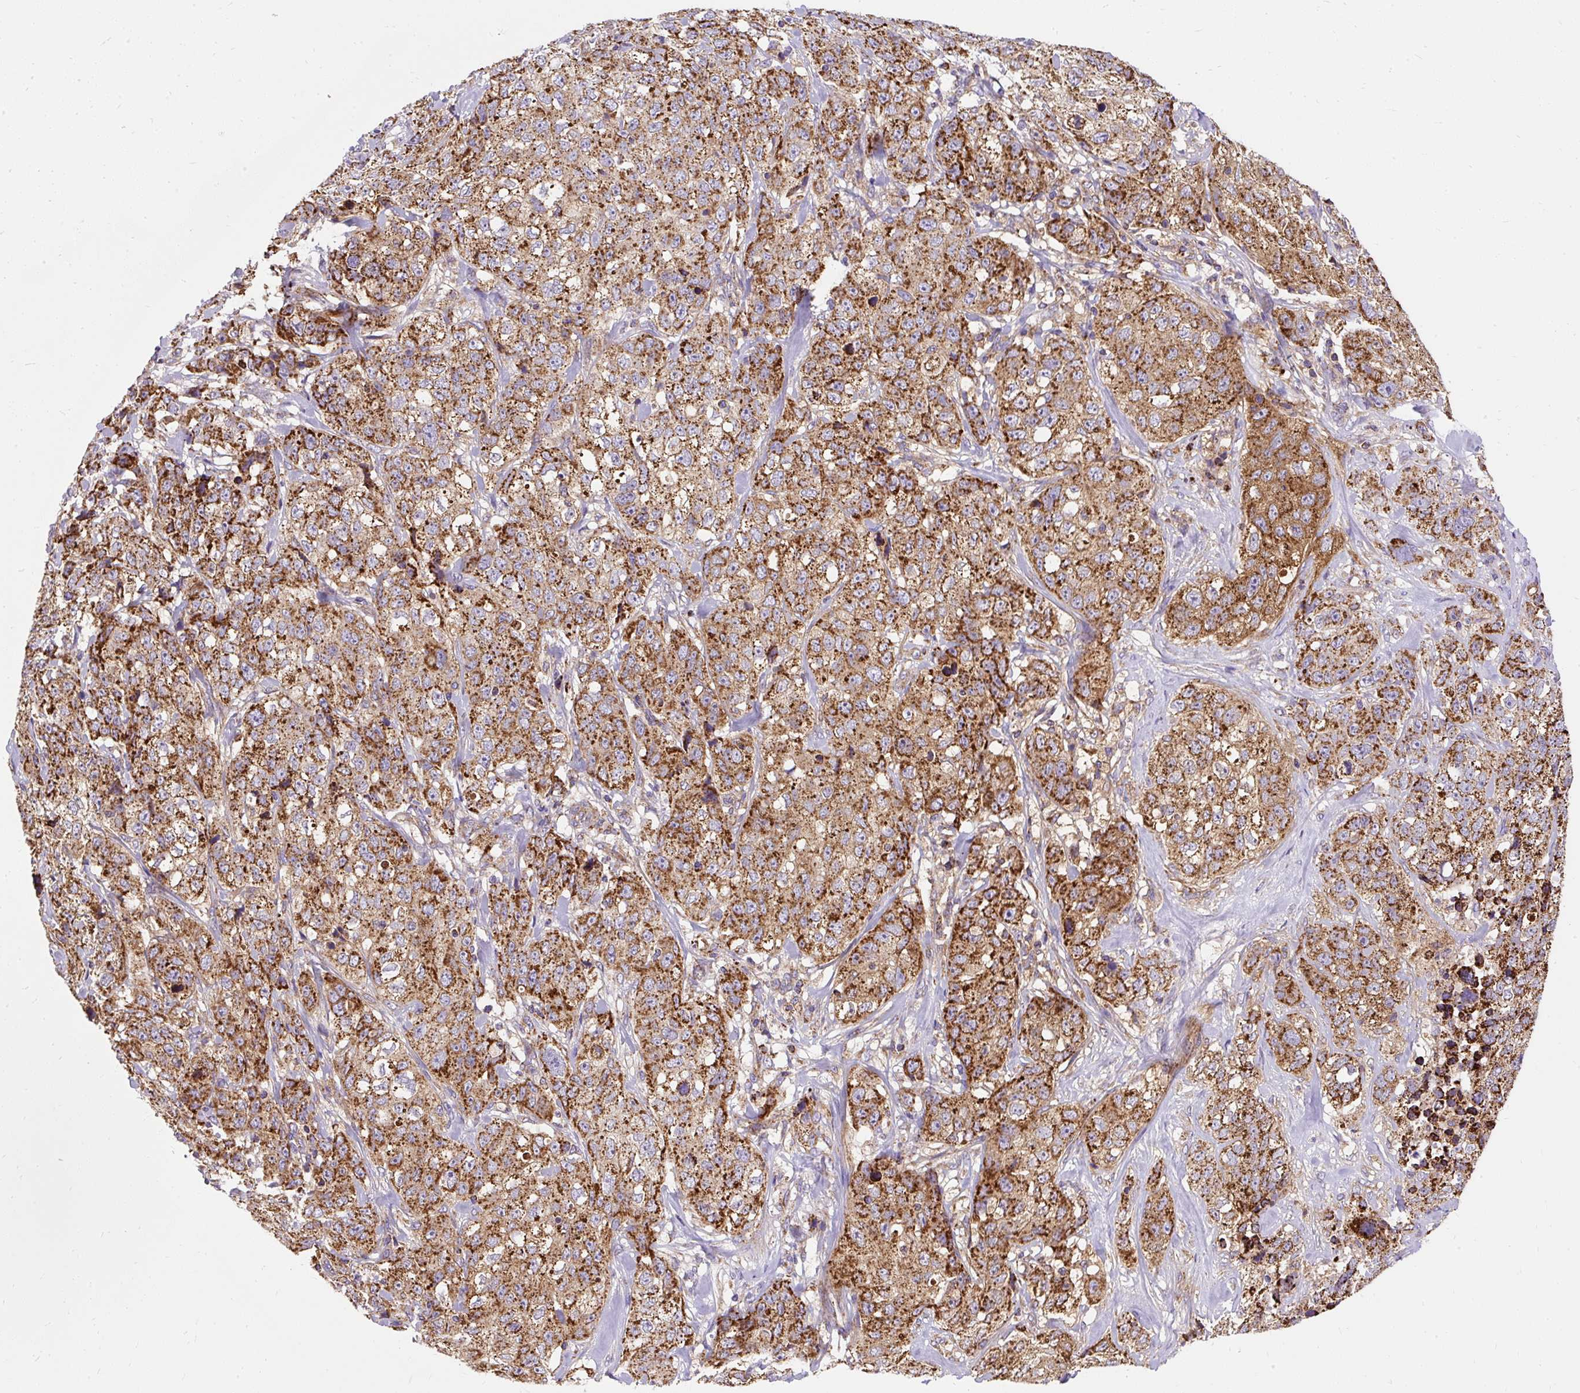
{"staining": {"intensity": "strong", "quantity": ">75%", "location": "cytoplasmic/membranous"}, "tissue": "stomach cancer", "cell_type": "Tumor cells", "image_type": "cancer", "snomed": [{"axis": "morphology", "description": "Adenocarcinoma, NOS"}, {"axis": "topography", "description": "Stomach"}], "caption": "This is a micrograph of immunohistochemistry (IHC) staining of stomach cancer, which shows strong positivity in the cytoplasmic/membranous of tumor cells.", "gene": "CEP290", "patient": {"sex": "male", "age": 48}}